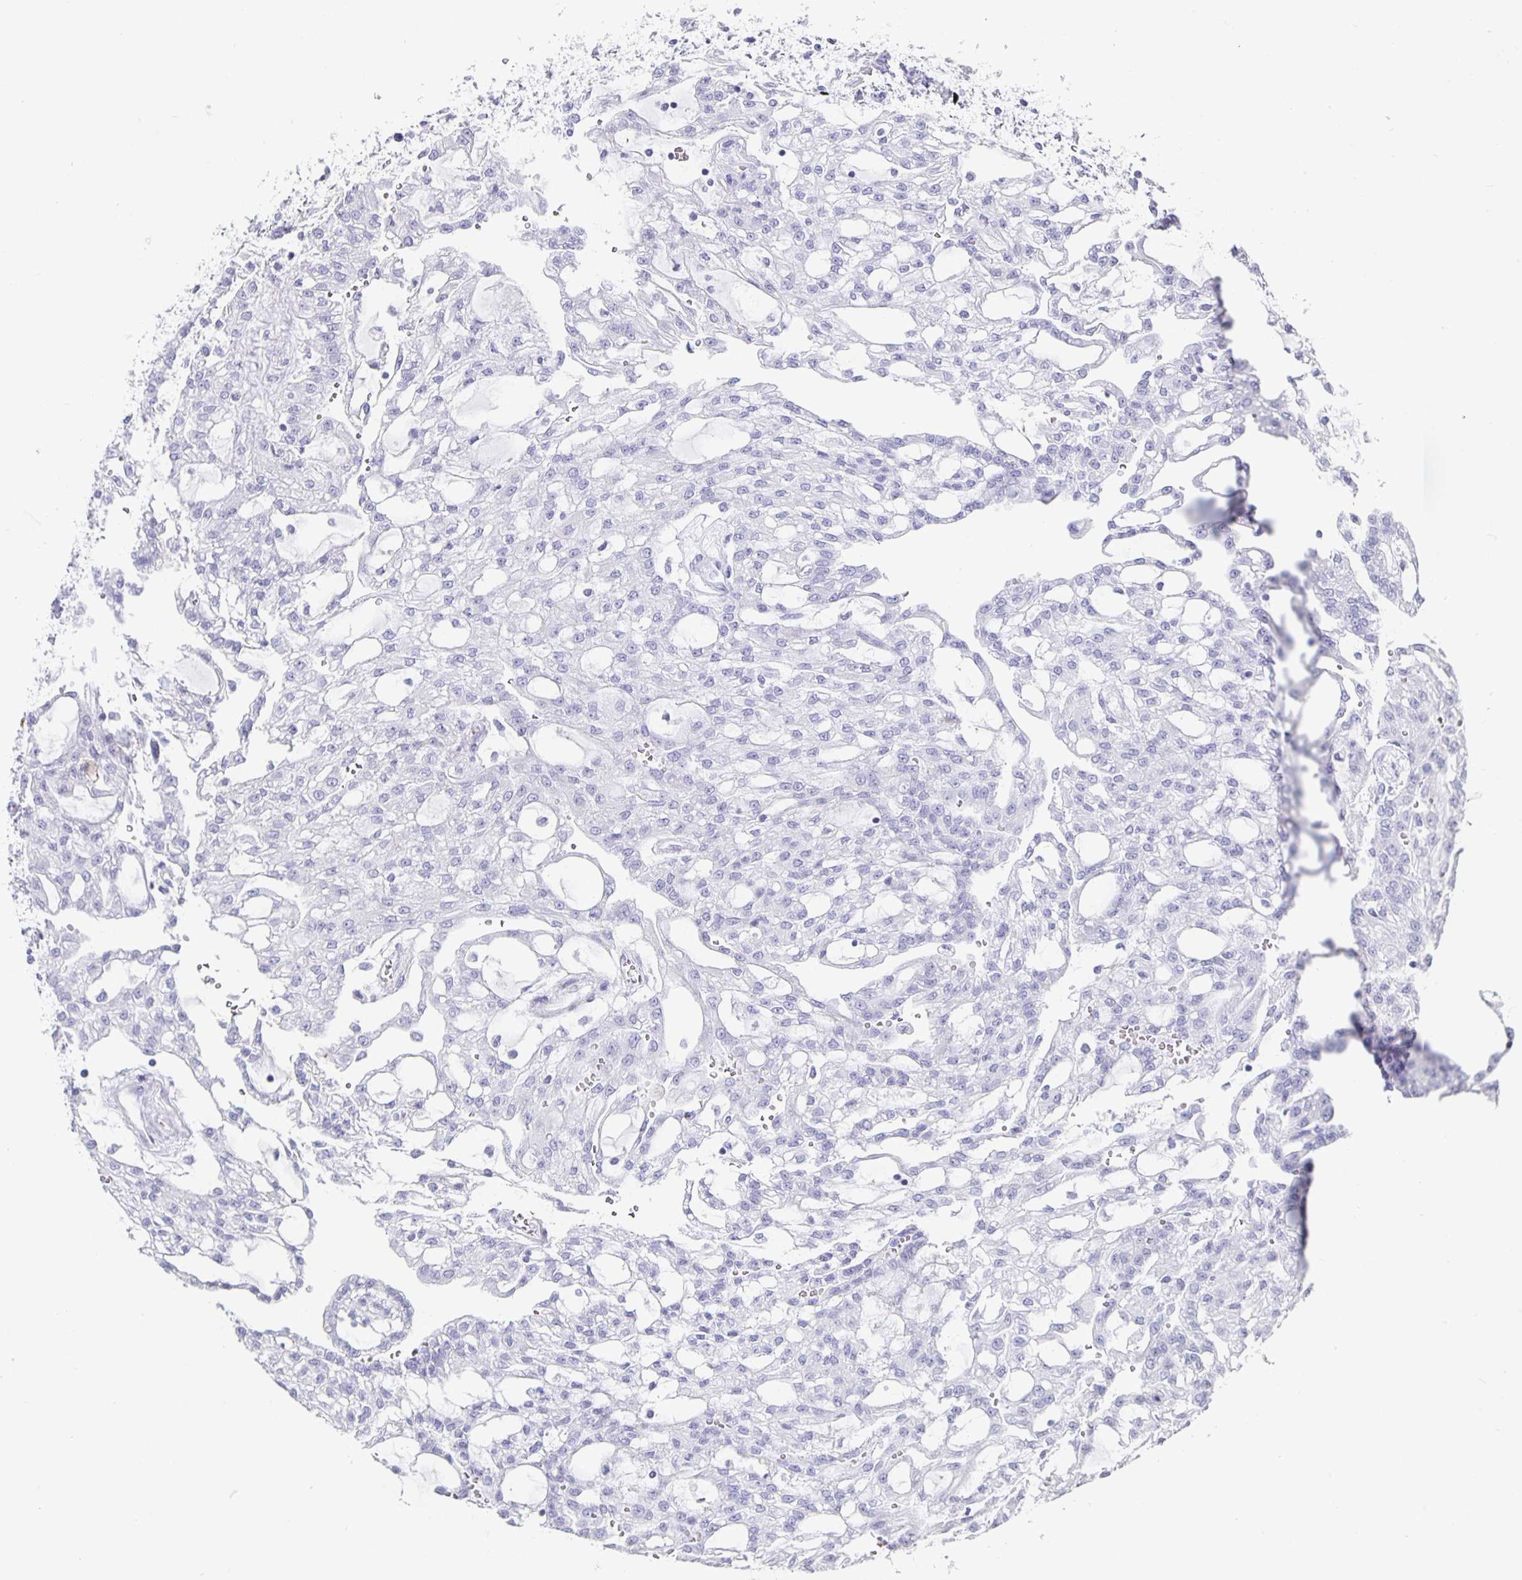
{"staining": {"intensity": "negative", "quantity": "none", "location": "none"}, "tissue": "renal cancer", "cell_type": "Tumor cells", "image_type": "cancer", "snomed": [{"axis": "morphology", "description": "Adenocarcinoma, NOS"}, {"axis": "topography", "description": "Kidney"}], "caption": "A high-resolution micrograph shows immunohistochemistry staining of adenocarcinoma (renal), which demonstrates no significant staining in tumor cells.", "gene": "CHGA", "patient": {"sex": "male", "age": 63}}